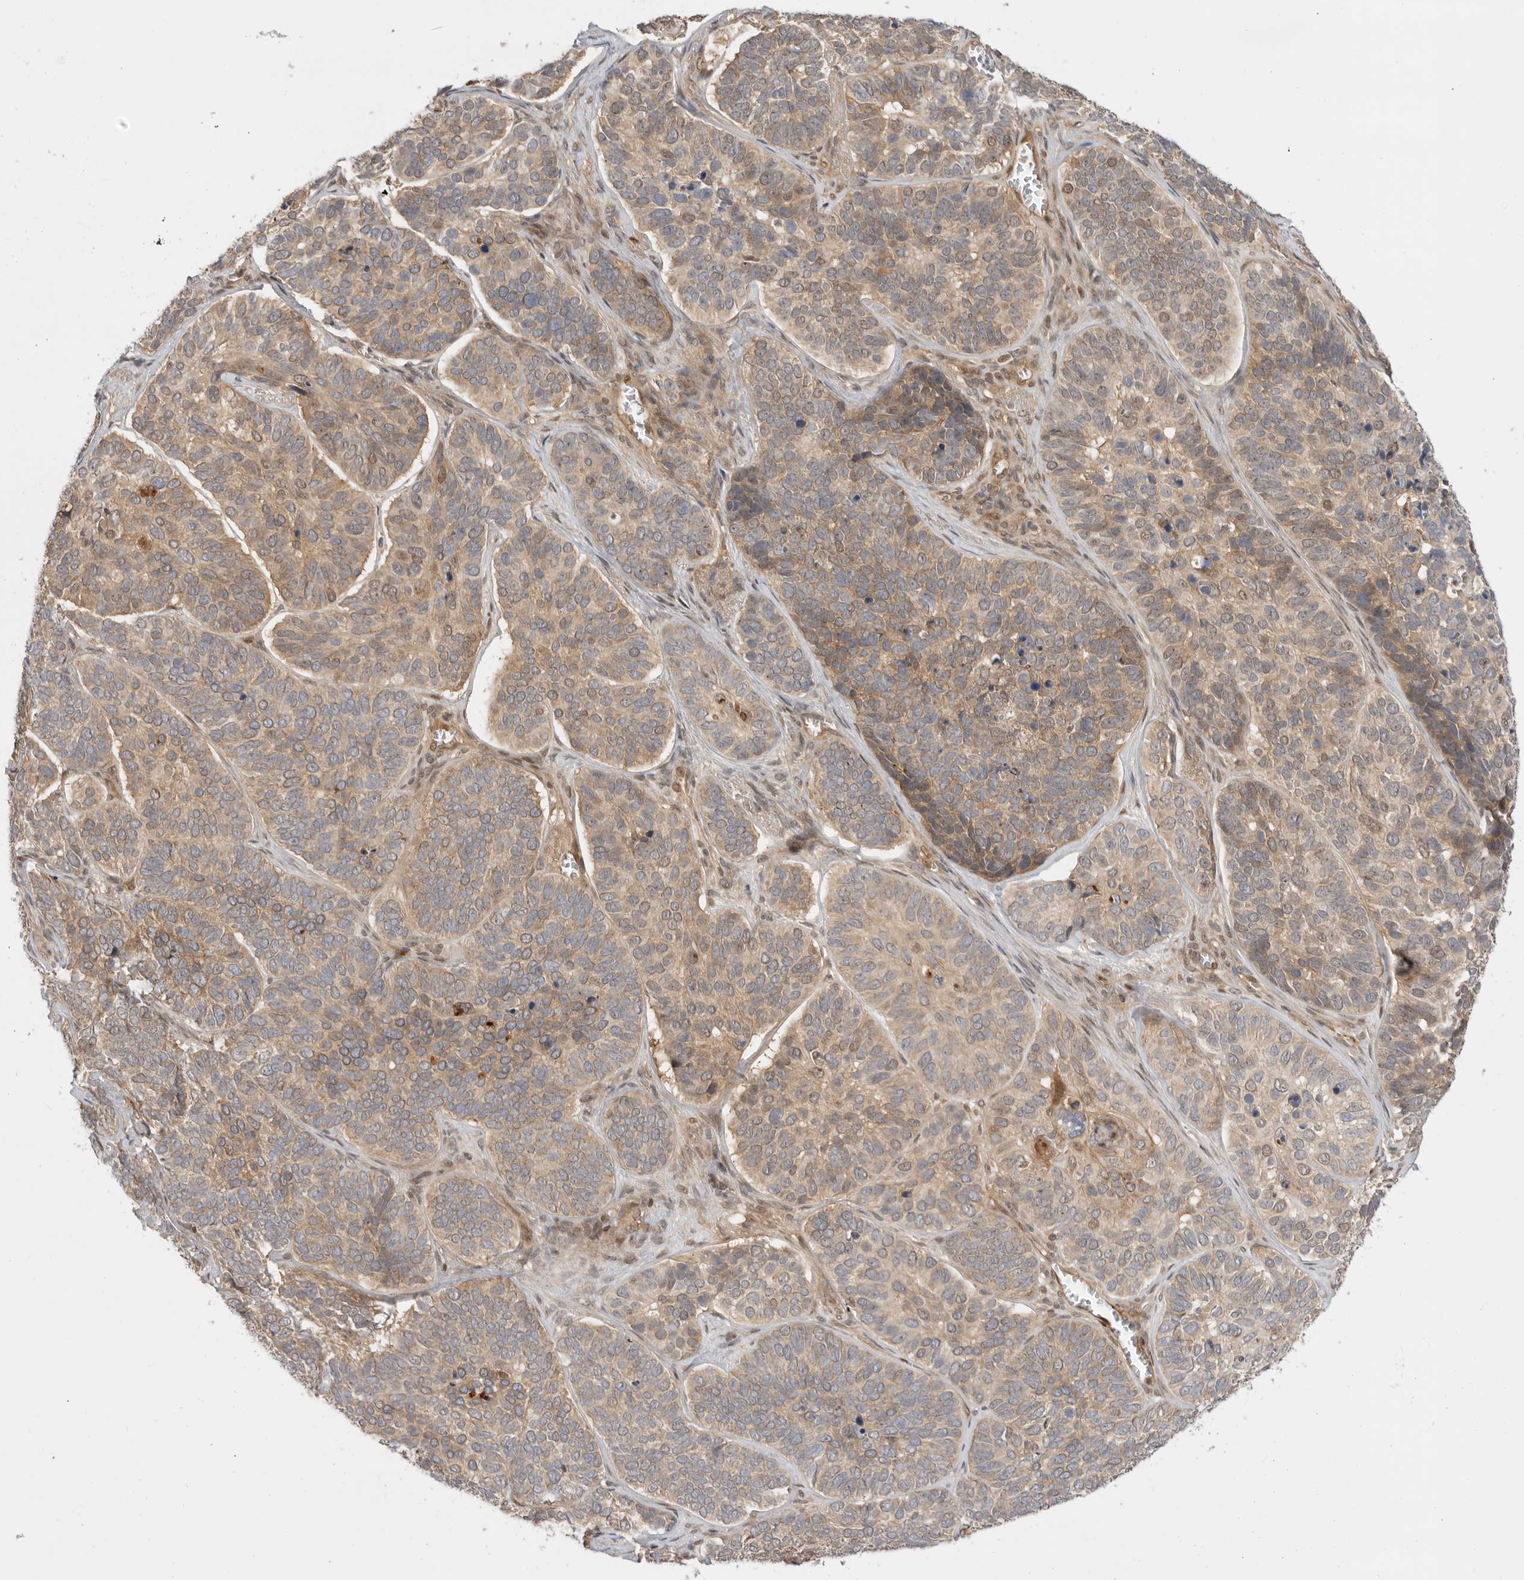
{"staining": {"intensity": "weak", "quantity": ">75%", "location": "cytoplasmic/membranous"}, "tissue": "skin cancer", "cell_type": "Tumor cells", "image_type": "cancer", "snomed": [{"axis": "morphology", "description": "Basal cell carcinoma"}, {"axis": "topography", "description": "Skin"}], "caption": "Brown immunohistochemical staining in skin cancer (basal cell carcinoma) shows weak cytoplasmic/membranous staining in approximately >75% of tumor cells. Using DAB (brown) and hematoxylin (blue) stains, captured at high magnification using brightfield microscopy.", "gene": "DCAF8", "patient": {"sex": "male", "age": 62}}